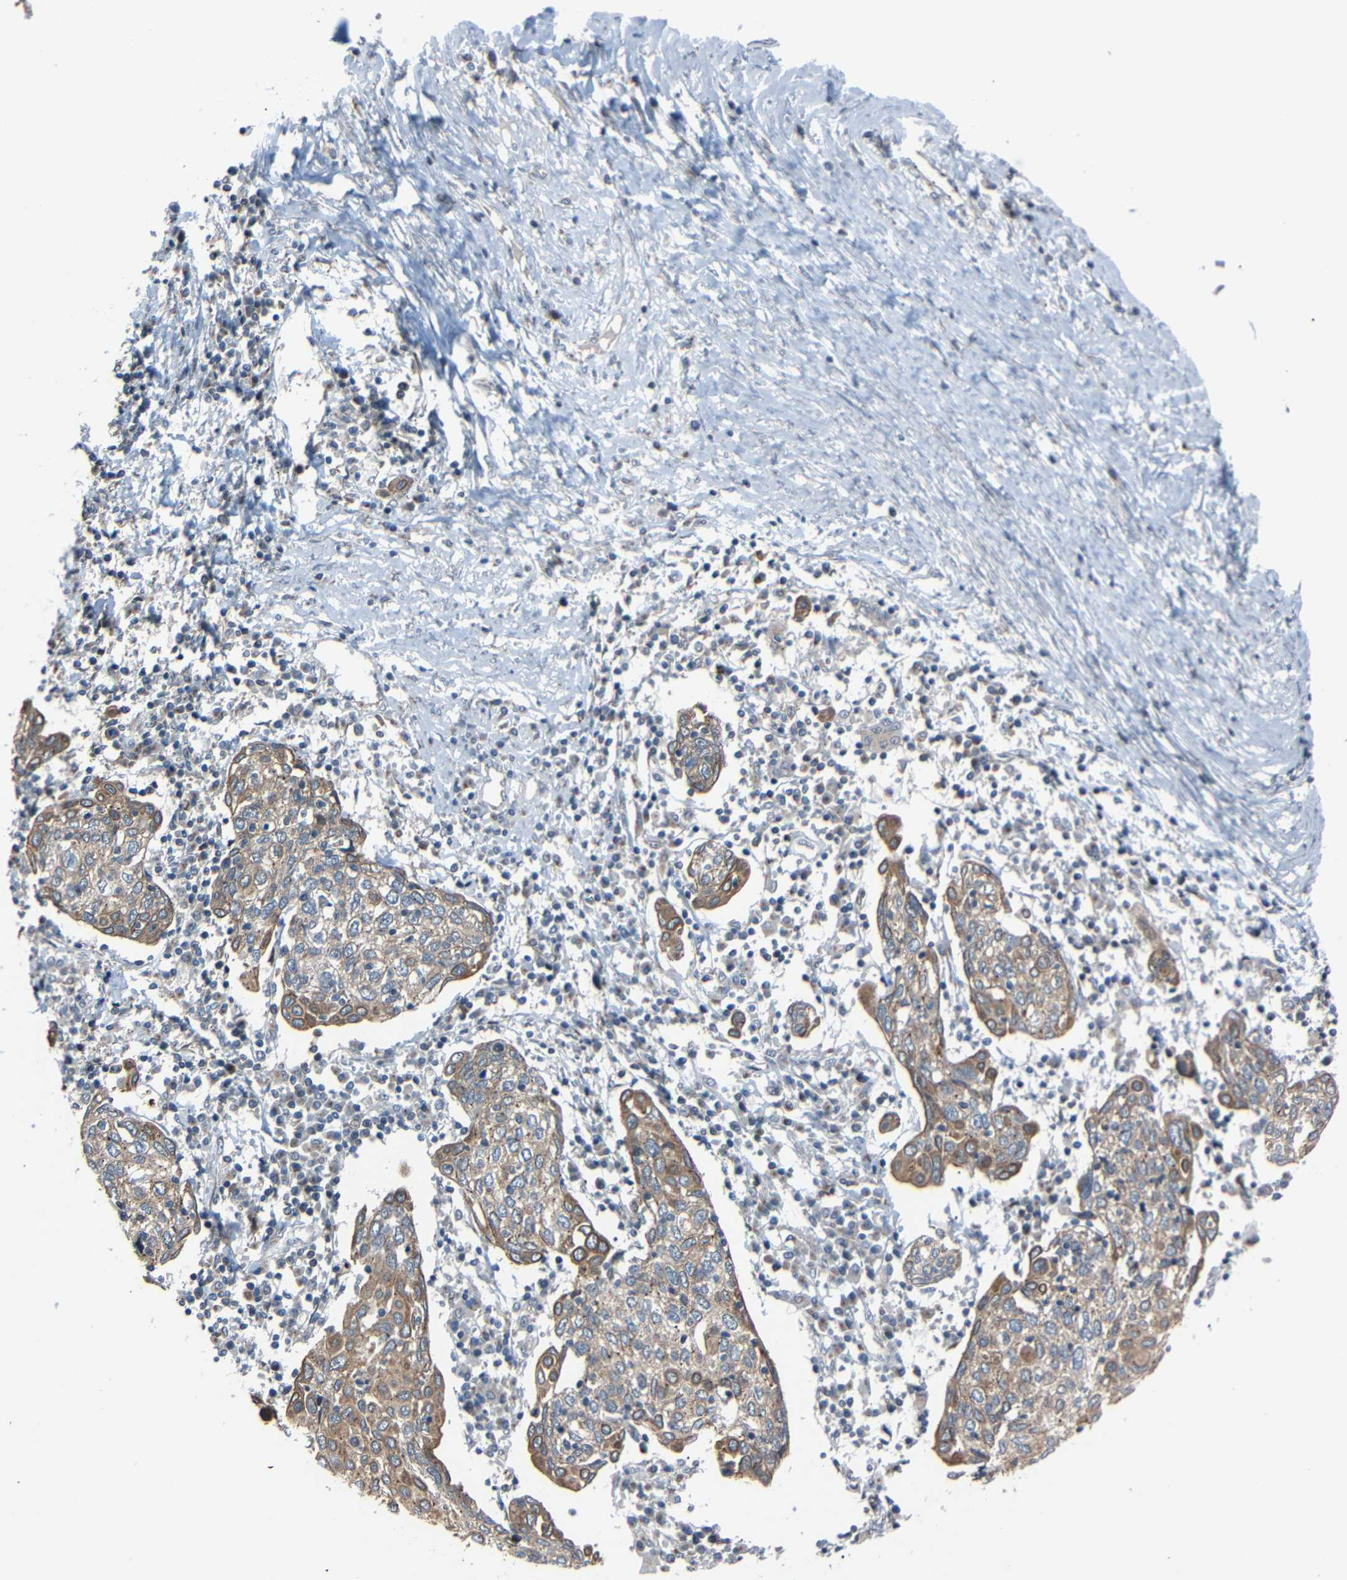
{"staining": {"intensity": "weak", "quantity": ">75%", "location": "cytoplasmic/membranous"}, "tissue": "cervical cancer", "cell_type": "Tumor cells", "image_type": "cancer", "snomed": [{"axis": "morphology", "description": "Squamous cell carcinoma, NOS"}, {"axis": "topography", "description": "Cervix"}], "caption": "The immunohistochemical stain shows weak cytoplasmic/membranous expression in tumor cells of squamous cell carcinoma (cervical) tissue.", "gene": "AKAP9", "patient": {"sex": "female", "age": 40}}